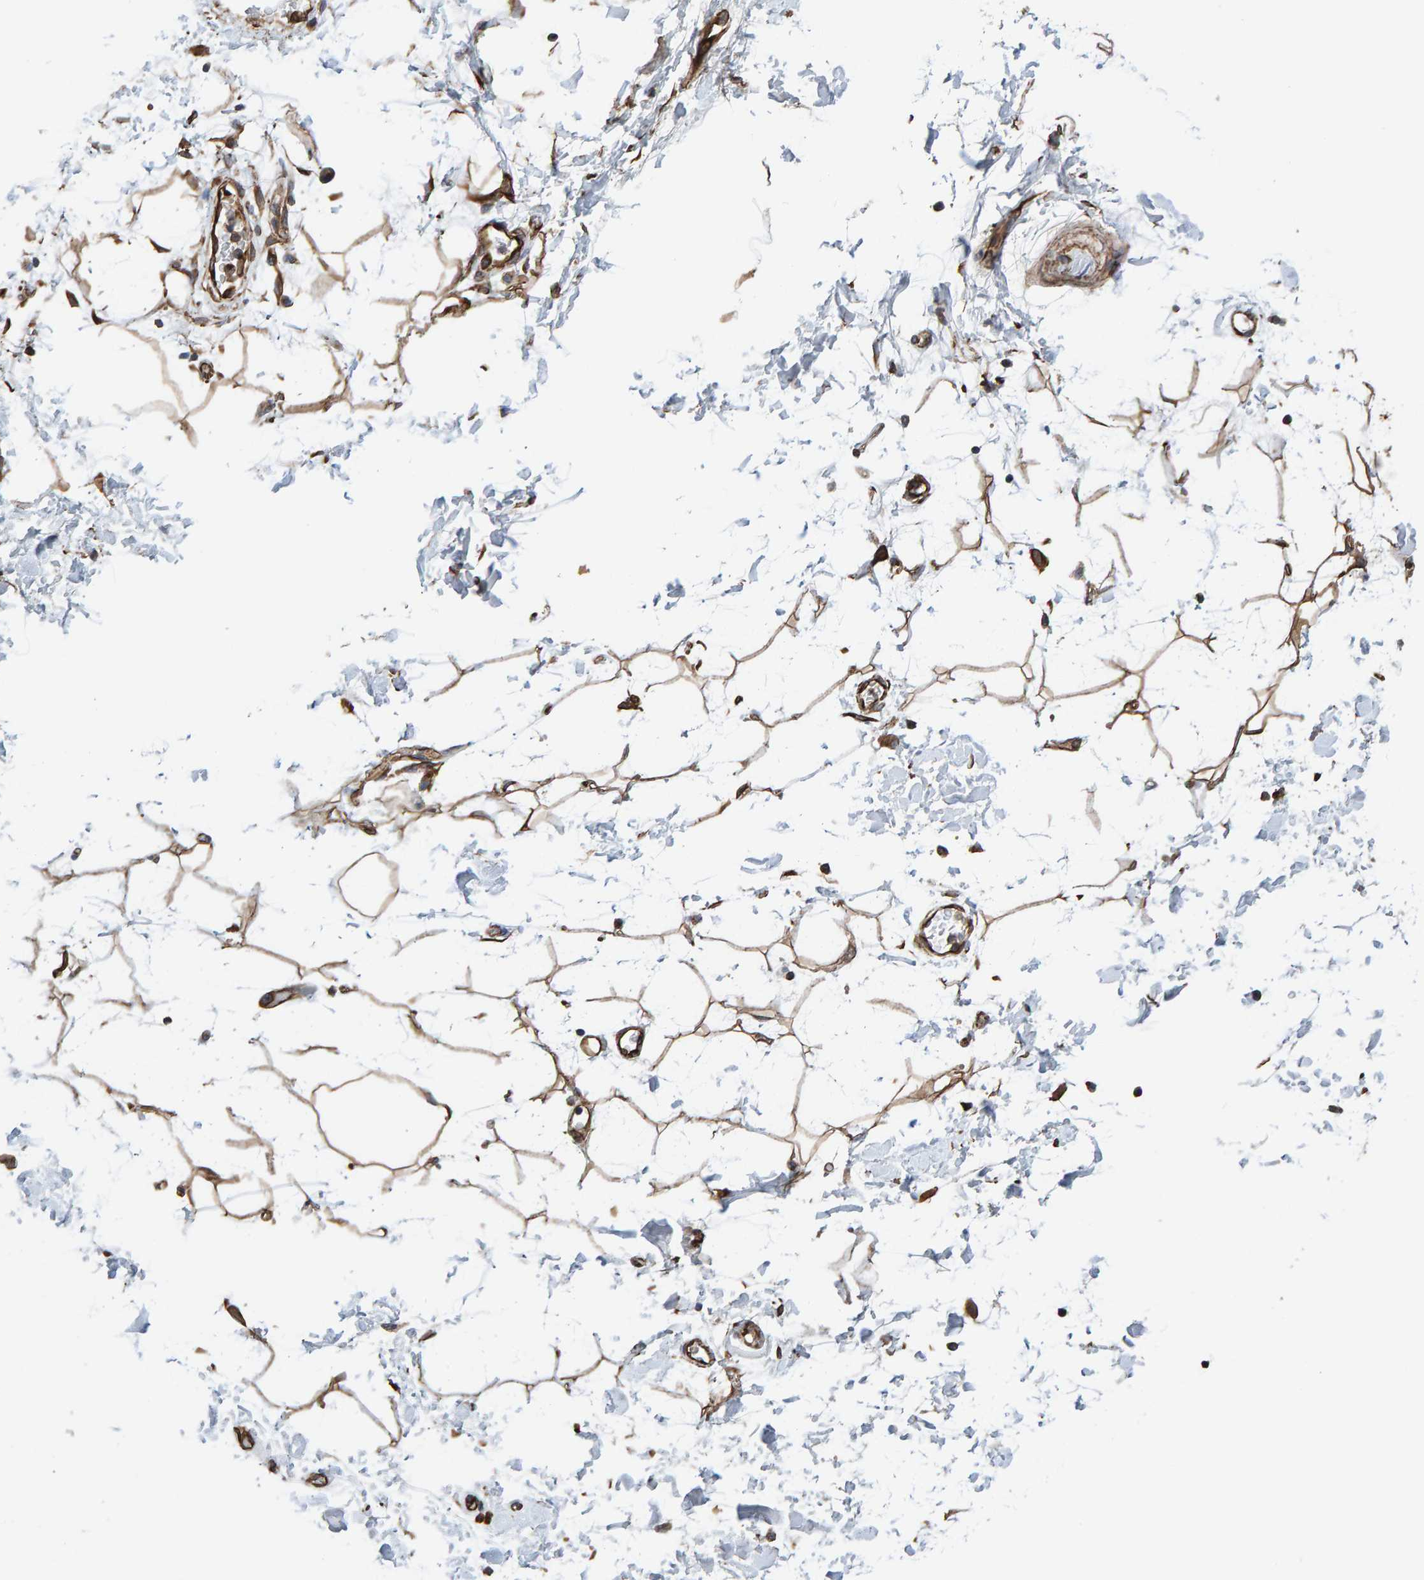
{"staining": {"intensity": "moderate", "quantity": ">75%", "location": "cytoplasmic/membranous"}, "tissue": "adipose tissue", "cell_type": "Adipocytes", "image_type": "normal", "snomed": [{"axis": "morphology", "description": "Normal tissue, NOS"}, {"axis": "topography", "description": "Soft tissue"}], "caption": "High-power microscopy captured an immunohistochemistry photomicrograph of benign adipose tissue, revealing moderate cytoplasmic/membranous staining in about >75% of adipocytes.", "gene": "ZNF347", "patient": {"sex": "male", "age": 72}}